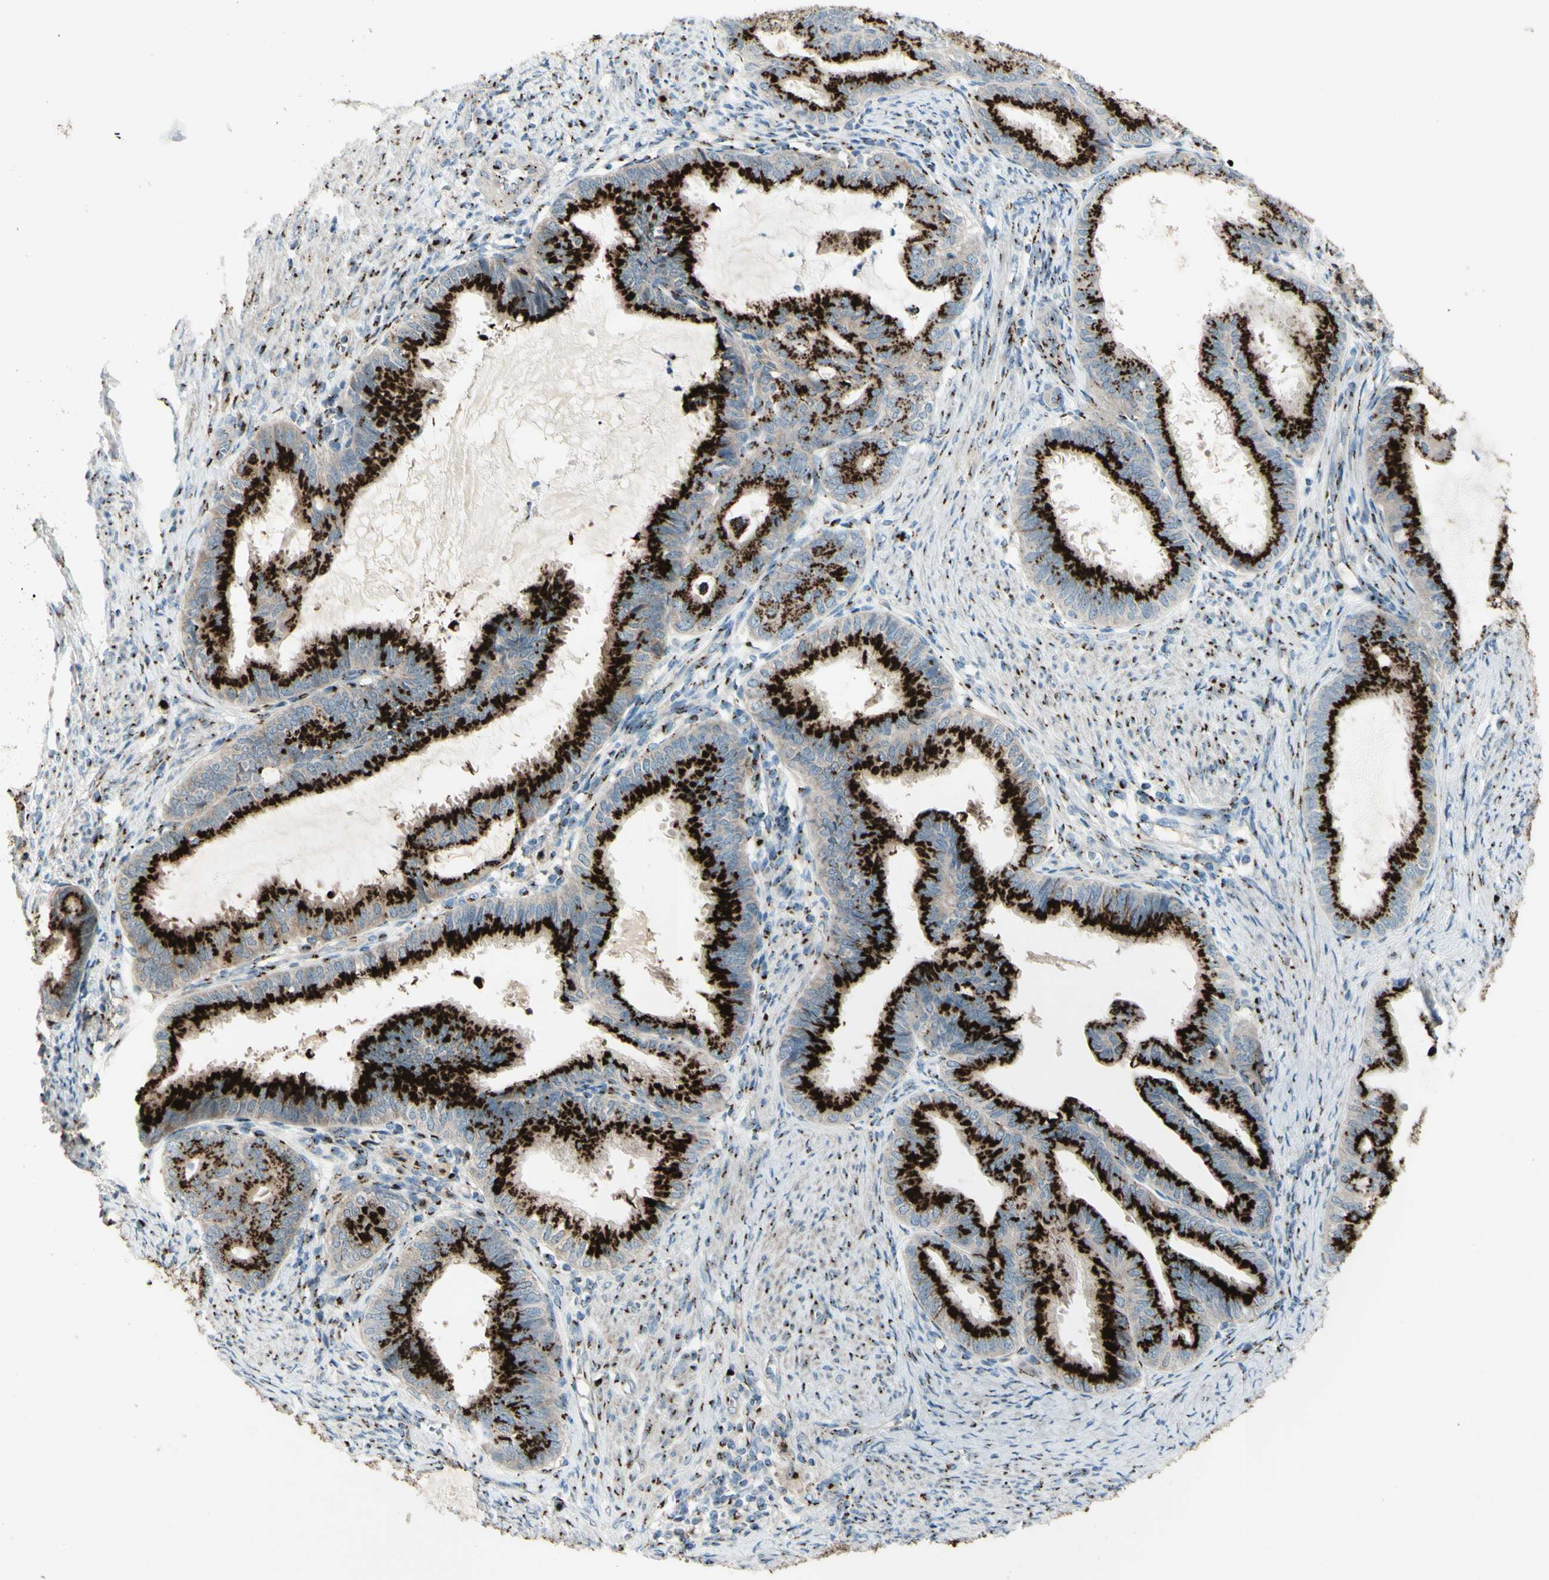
{"staining": {"intensity": "strong", "quantity": ">75%", "location": "cytoplasmic/membranous"}, "tissue": "endometrial cancer", "cell_type": "Tumor cells", "image_type": "cancer", "snomed": [{"axis": "morphology", "description": "Adenocarcinoma, NOS"}, {"axis": "topography", "description": "Endometrium"}], "caption": "Immunohistochemistry micrograph of neoplastic tissue: human endometrial adenocarcinoma stained using immunohistochemistry (IHC) displays high levels of strong protein expression localized specifically in the cytoplasmic/membranous of tumor cells, appearing as a cytoplasmic/membranous brown color.", "gene": "BPNT2", "patient": {"sex": "female", "age": 86}}